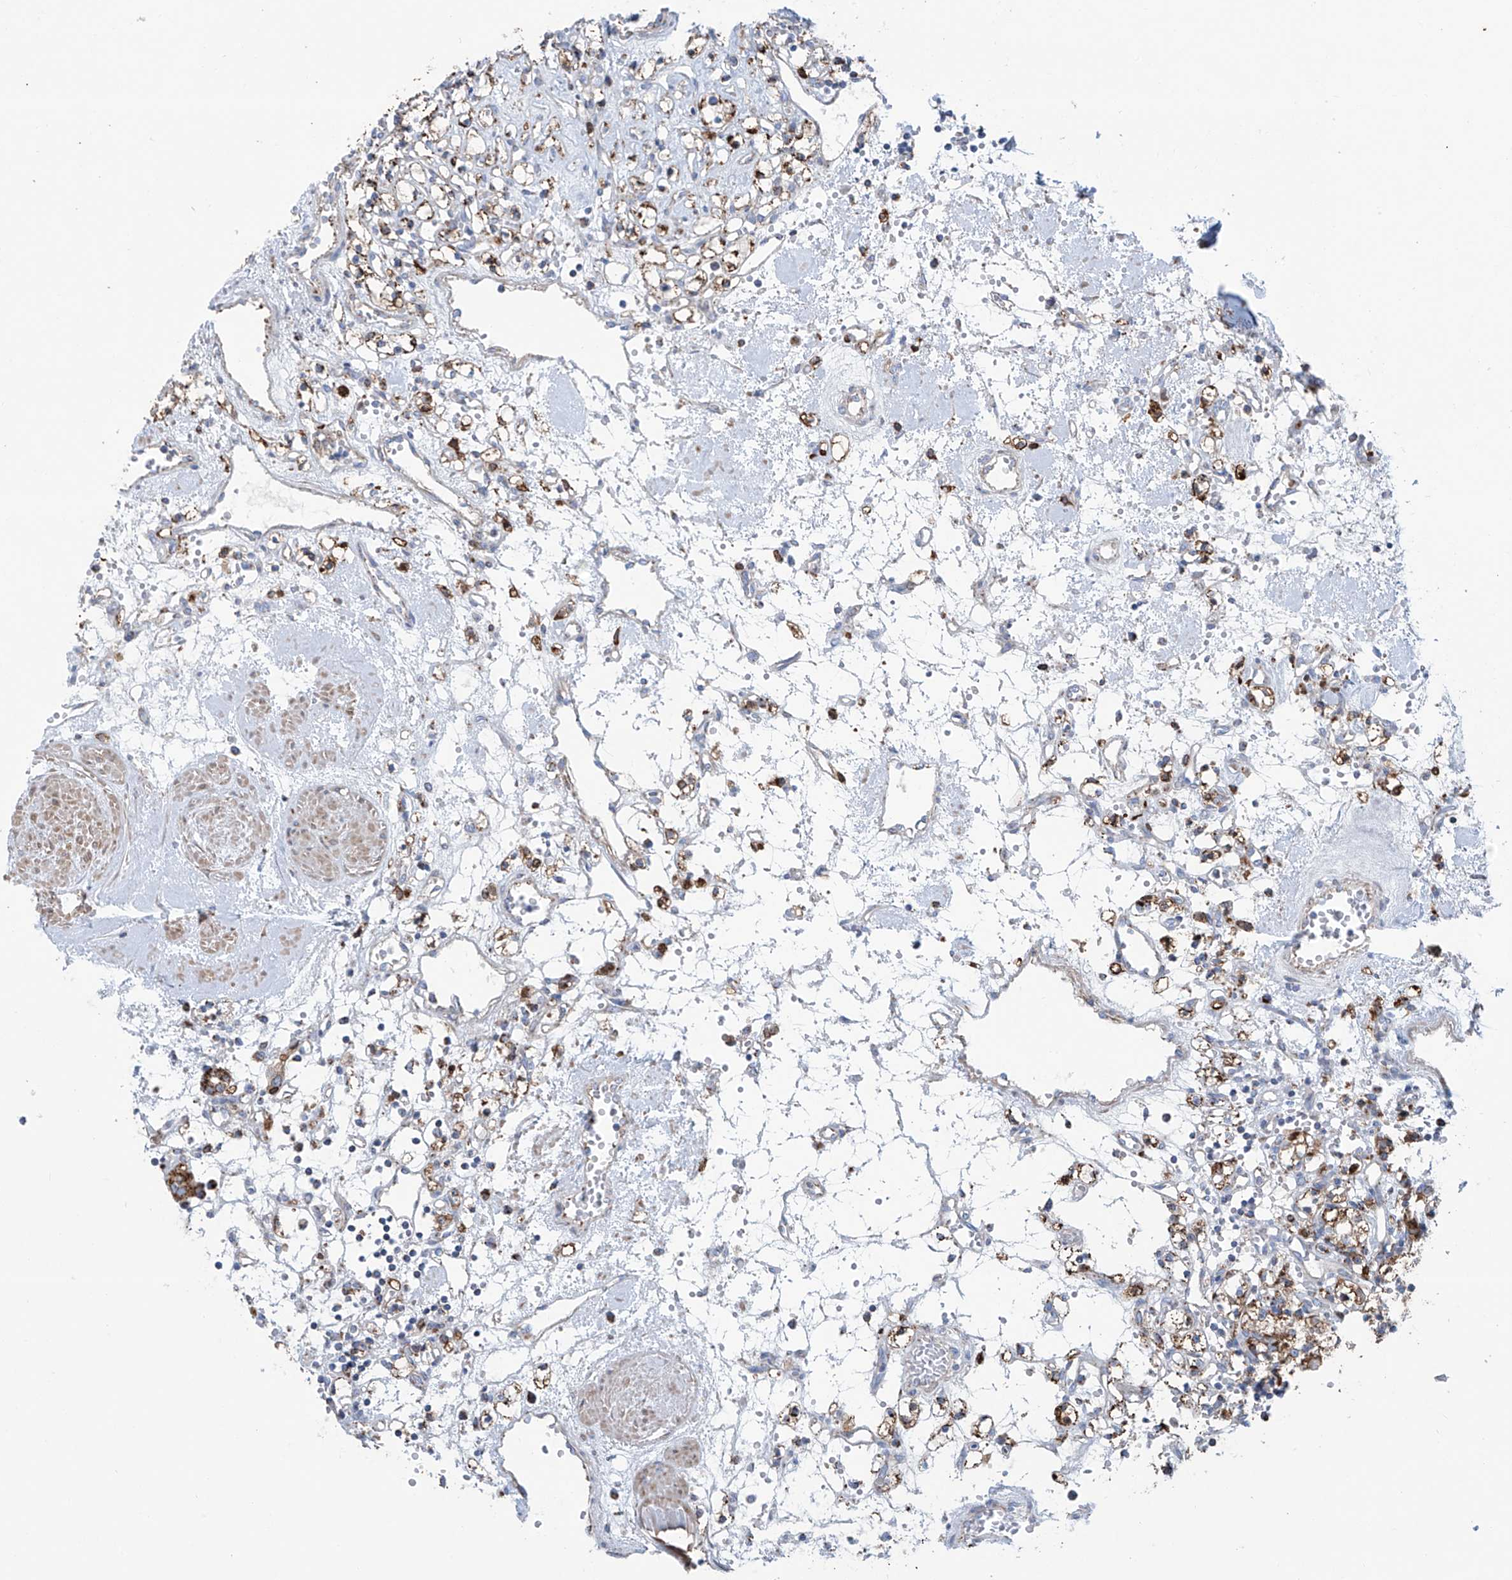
{"staining": {"intensity": "strong", "quantity": "25%-75%", "location": "cytoplasmic/membranous"}, "tissue": "renal cancer", "cell_type": "Tumor cells", "image_type": "cancer", "snomed": [{"axis": "morphology", "description": "Adenocarcinoma, NOS"}, {"axis": "topography", "description": "Kidney"}], "caption": "This photomicrograph demonstrates IHC staining of renal cancer, with high strong cytoplasmic/membranous positivity in about 25%-75% of tumor cells.", "gene": "ALDH6A1", "patient": {"sex": "female", "age": 59}}